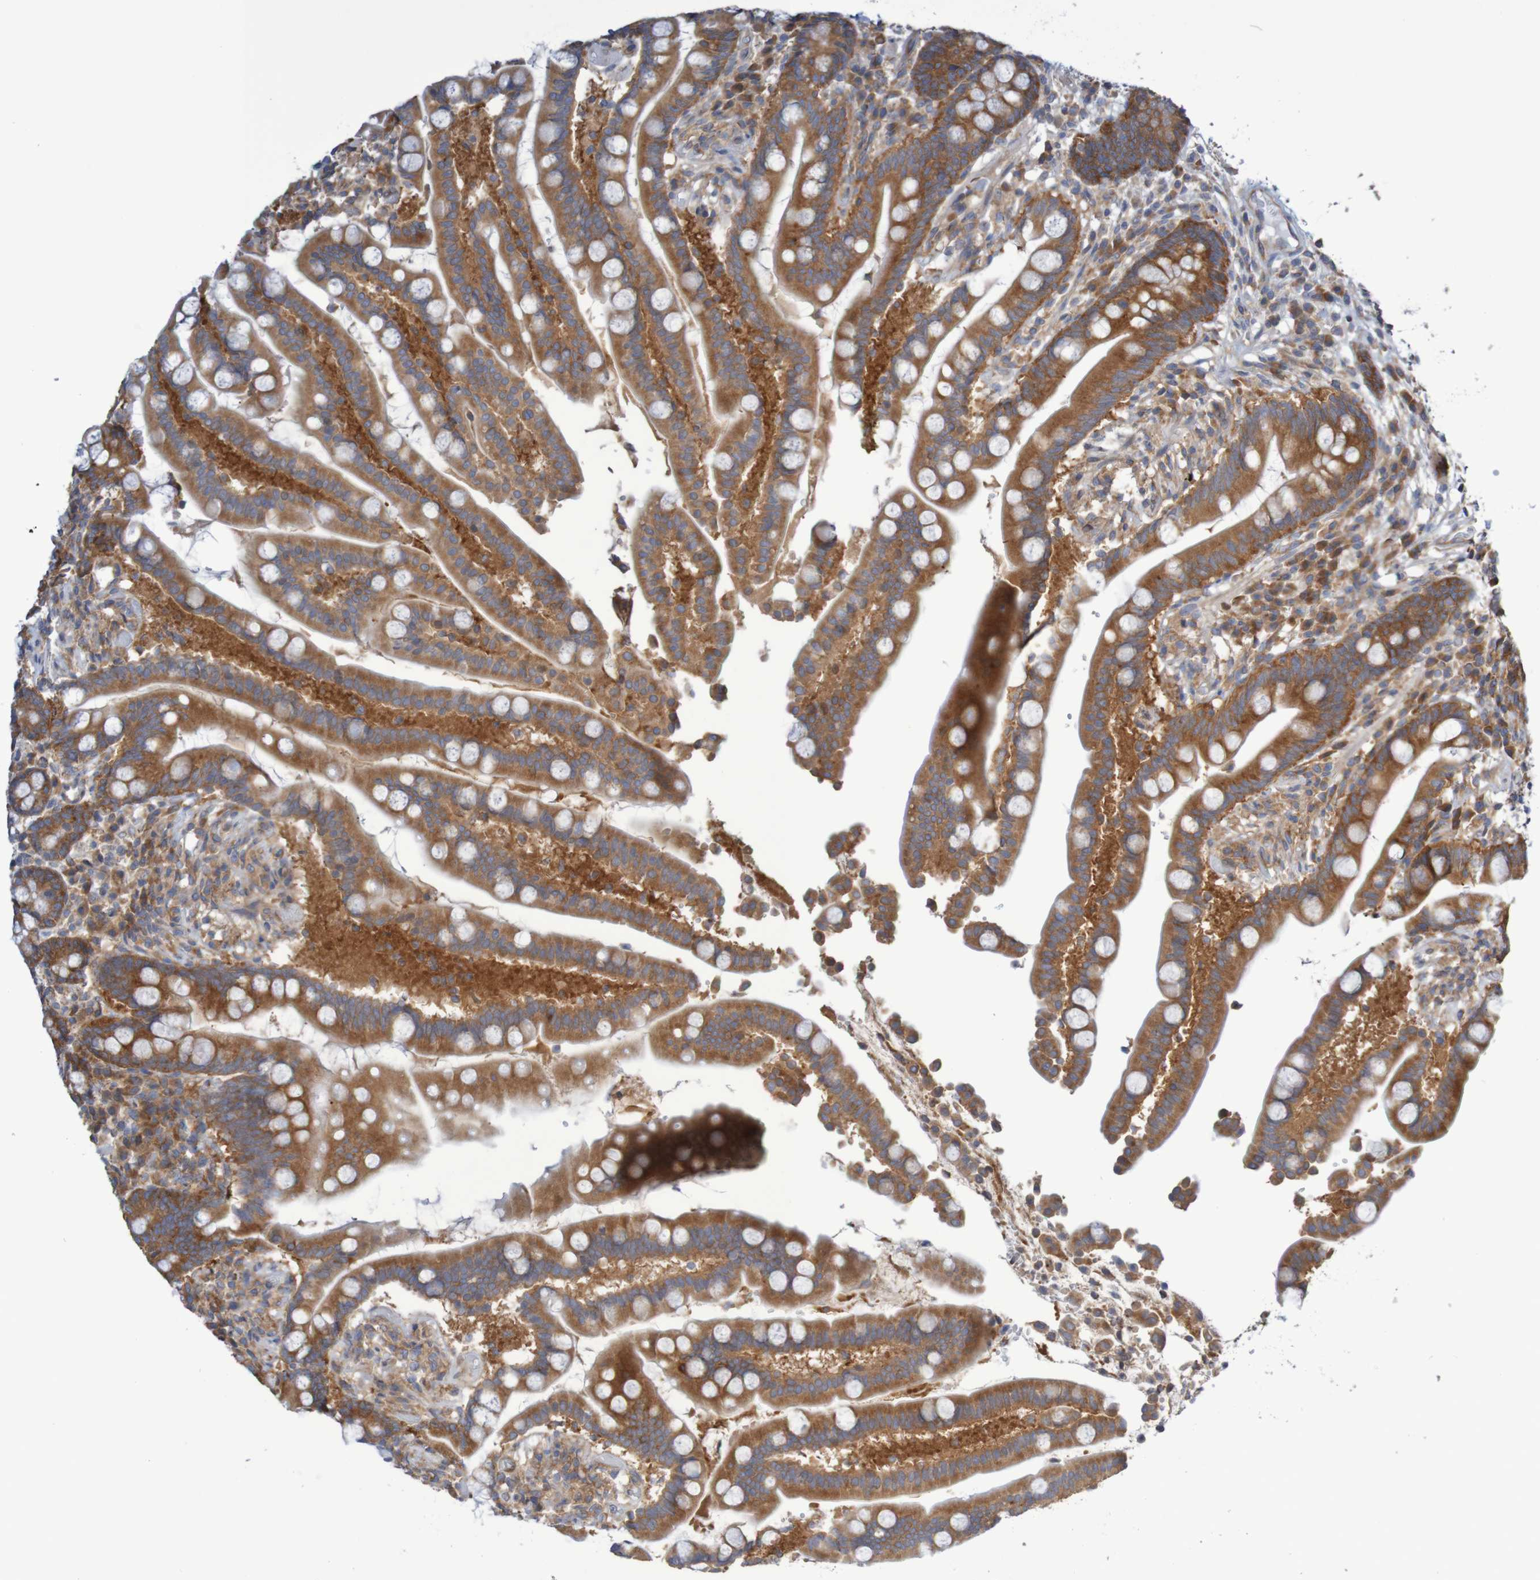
{"staining": {"intensity": "weak", "quantity": ">75%", "location": "cytoplasmic/membranous"}, "tissue": "colon", "cell_type": "Endothelial cells", "image_type": "normal", "snomed": [{"axis": "morphology", "description": "Normal tissue, NOS"}, {"axis": "topography", "description": "Colon"}], "caption": "Protein expression by immunohistochemistry (IHC) exhibits weak cytoplasmic/membranous expression in approximately >75% of endothelial cells in benign colon.", "gene": "LRRC47", "patient": {"sex": "male", "age": 73}}